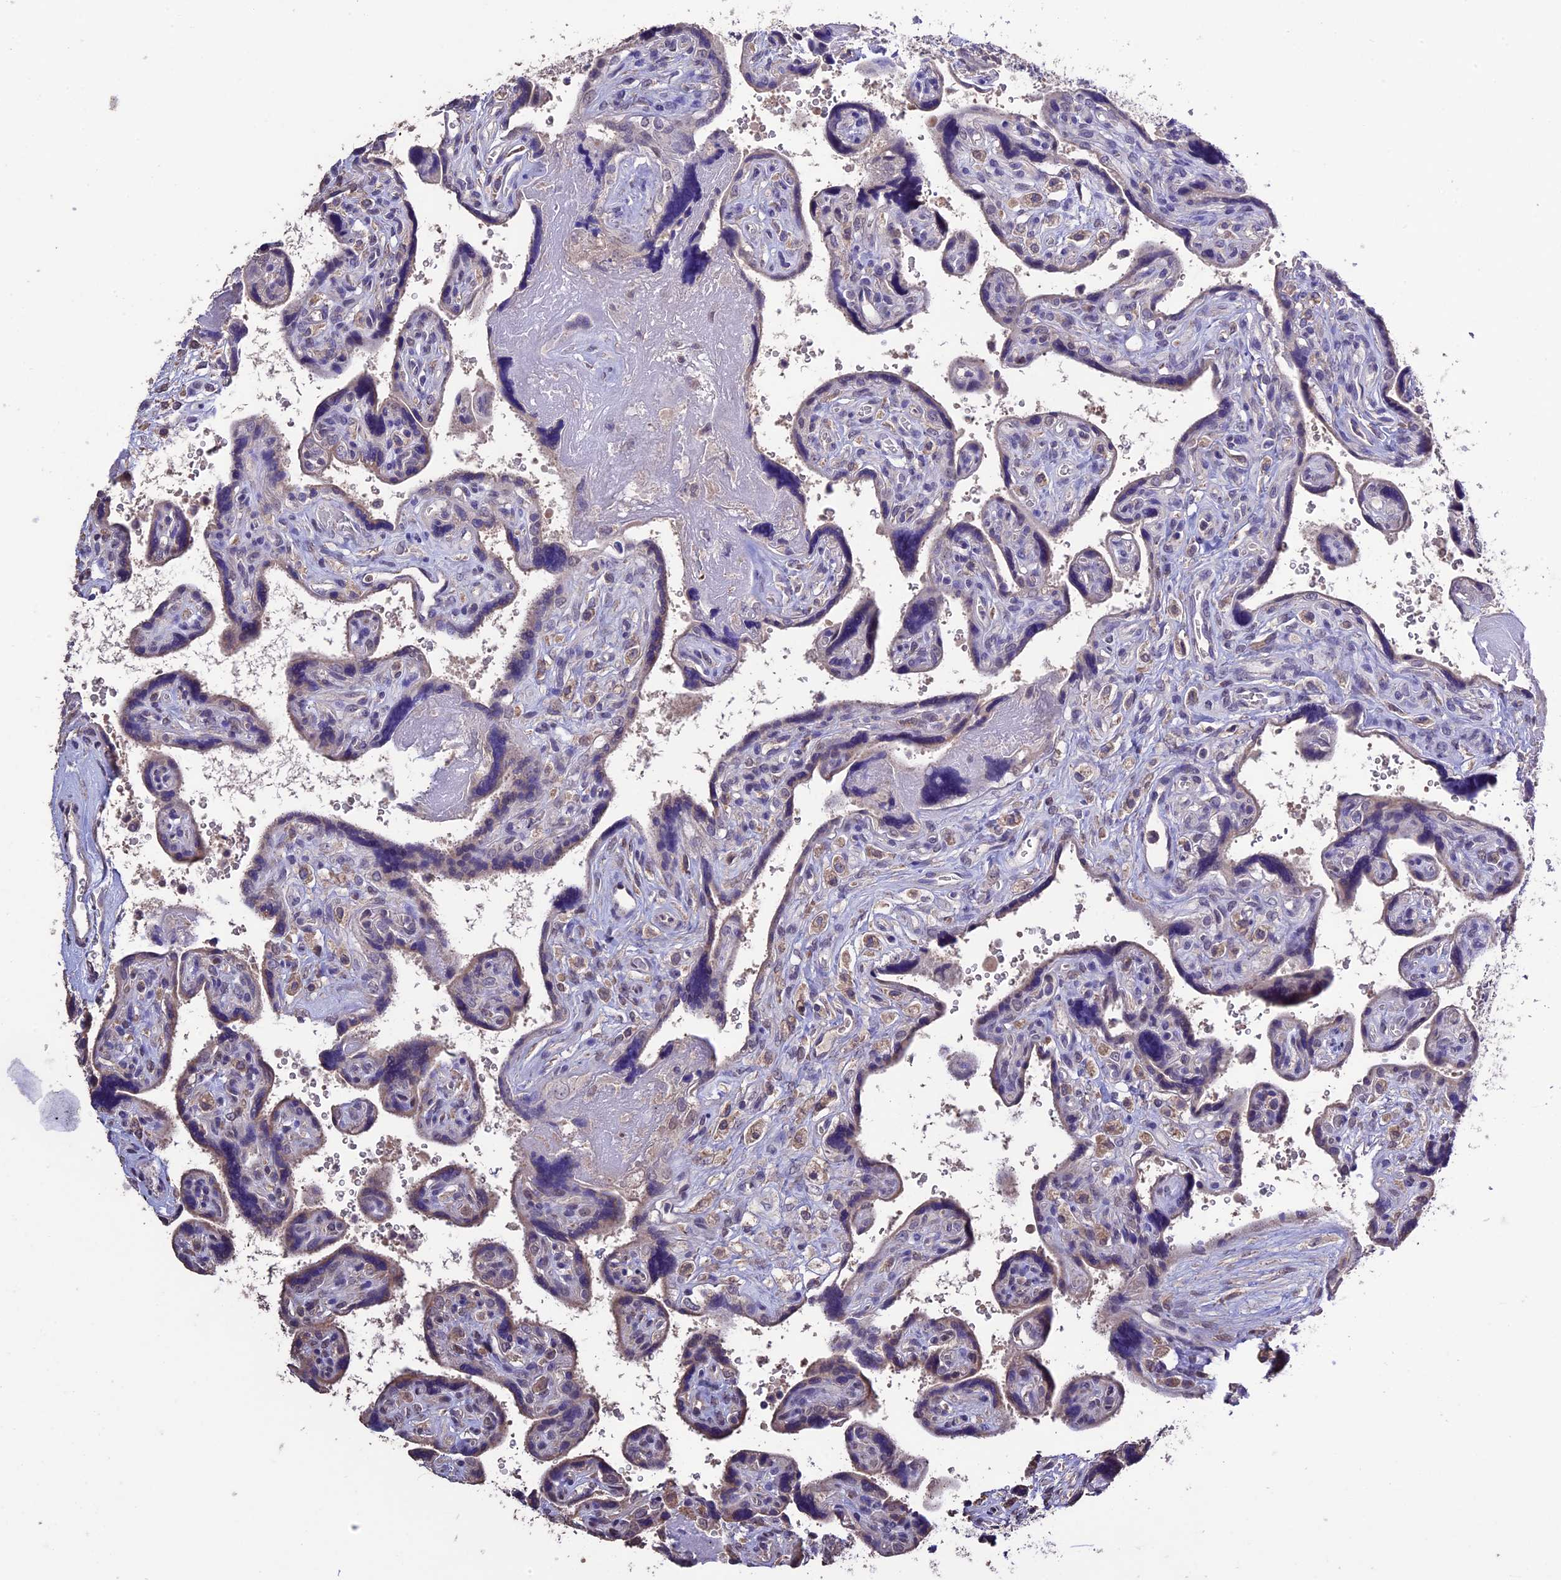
{"staining": {"intensity": "weak", "quantity": "25%-75%", "location": "cytoplasmic/membranous"}, "tissue": "placenta", "cell_type": "Trophoblastic cells", "image_type": "normal", "snomed": [{"axis": "morphology", "description": "Normal tissue, NOS"}, {"axis": "topography", "description": "Placenta"}], "caption": "DAB immunohistochemical staining of normal human placenta reveals weak cytoplasmic/membranous protein expression in approximately 25%-75% of trophoblastic cells.", "gene": "DIS3L", "patient": {"sex": "female", "age": 39}}